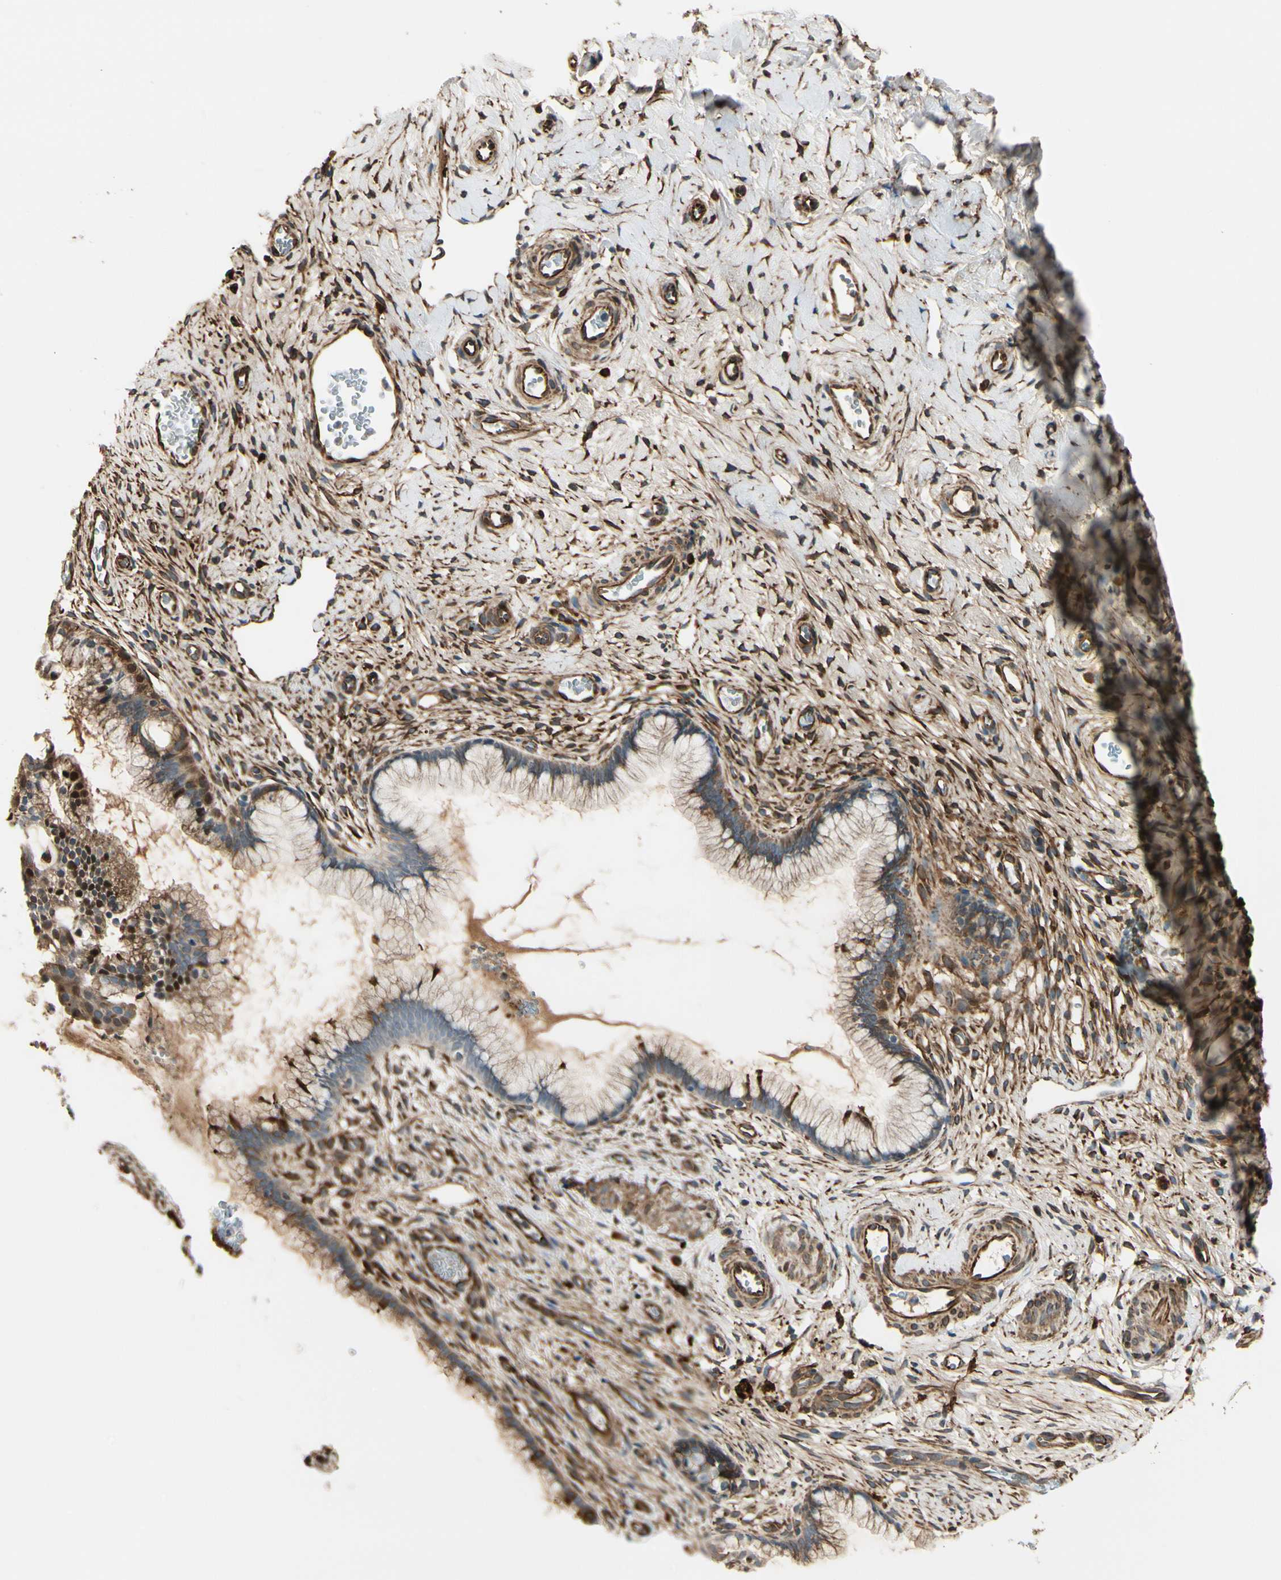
{"staining": {"intensity": "strong", "quantity": "<25%", "location": "nuclear"}, "tissue": "cervix", "cell_type": "Glandular cells", "image_type": "normal", "snomed": [{"axis": "morphology", "description": "Normal tissue, NOS"}, {"axis": "topography", "description": "Cervix"}], "caption": "DAB (3,3'-diaminobenzidine) immunohistochemical staining of unremarkable human cervix shows strong nuclear protein expression in approximately <25% of glandular cells.", "gene": "FTH1", "patient": {"sex": "female", "age": 65}}